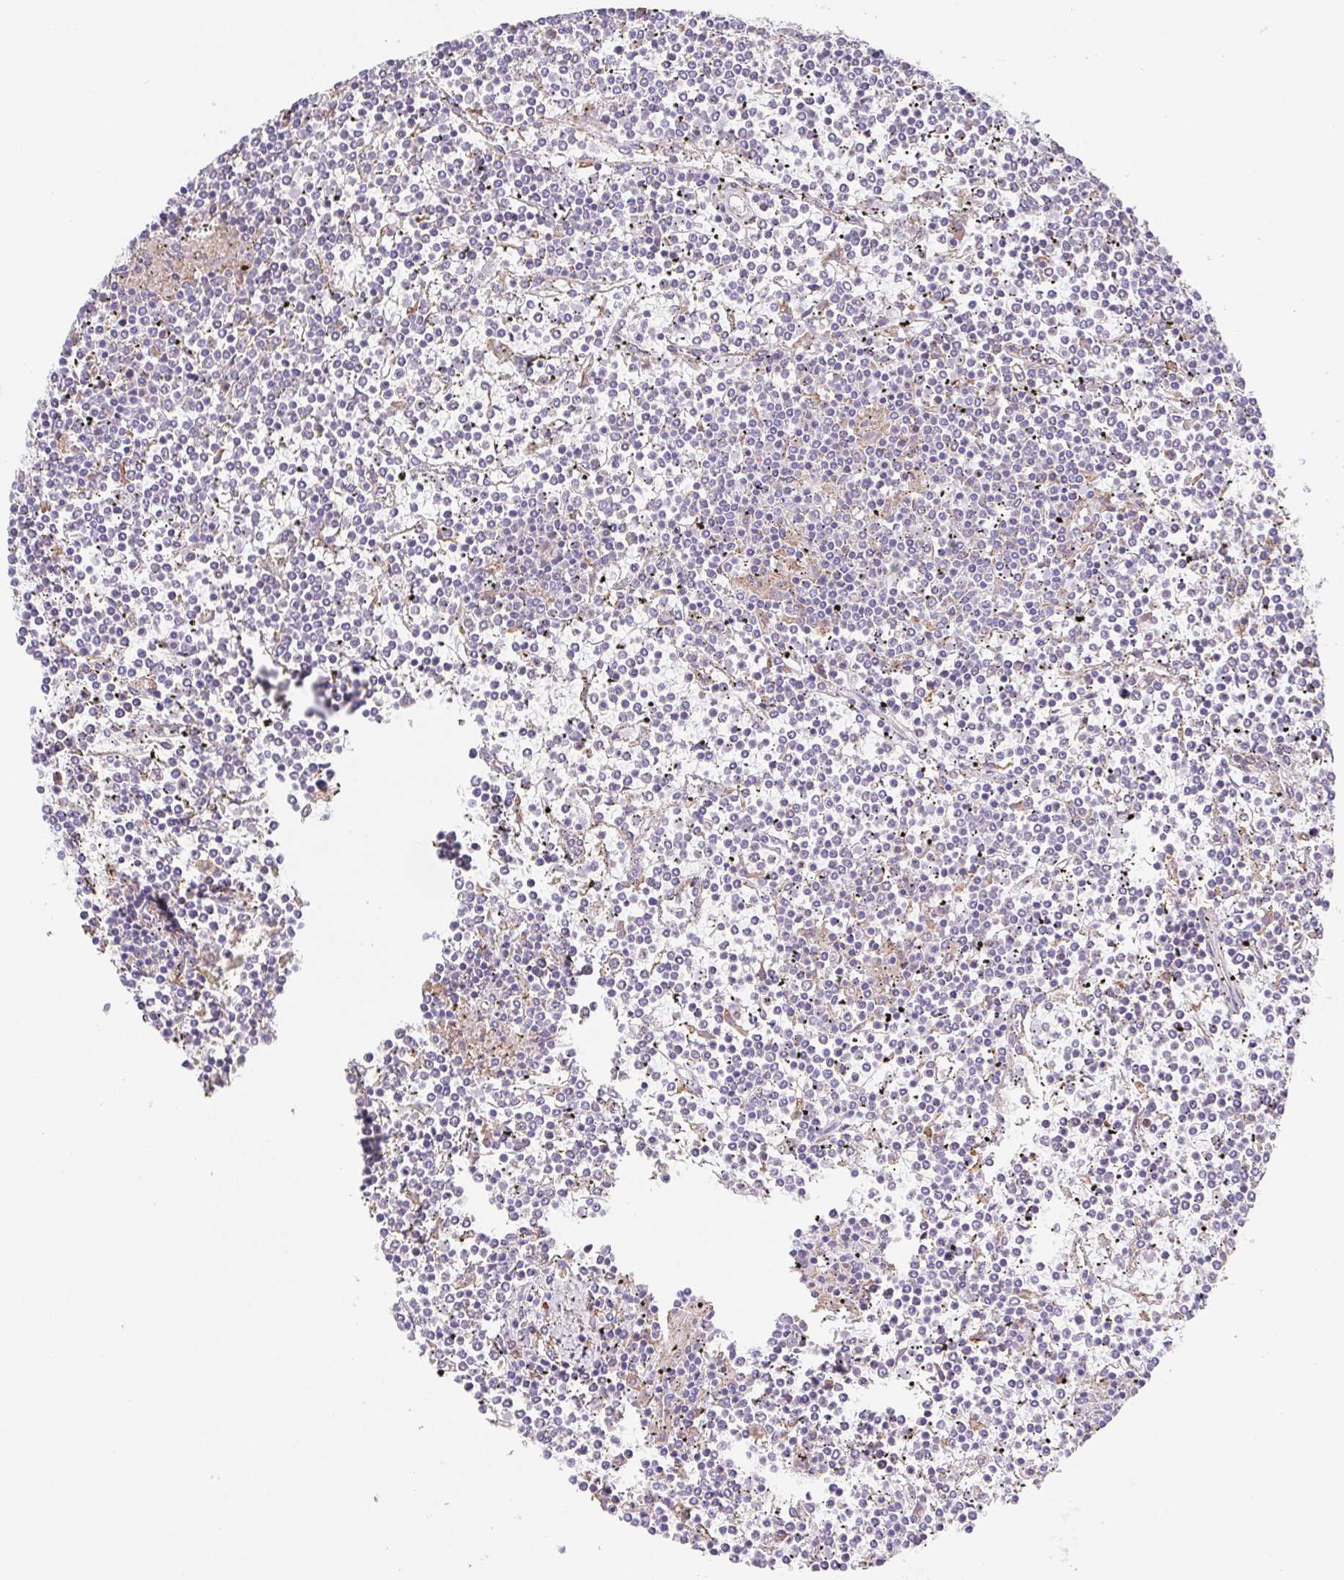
{"staining": {"intensity": "negative", "quantity": "none", "location": "none"}, "tissue": "lymphoma", "cell_type": "Tumor cells", "image_type": "cancer", "snomed": [{"axis": "morphology", "description": "Malignant lymphoma, non-Hodgkin's type, Low grade"}, {"axis": "topography", "description": "Spleen"}], "caption": "Image shows no significant protein expression in tumor cells of lymphoma.", "gene": "ADAM8", "patient": {"sex": "female", "age": 19}}